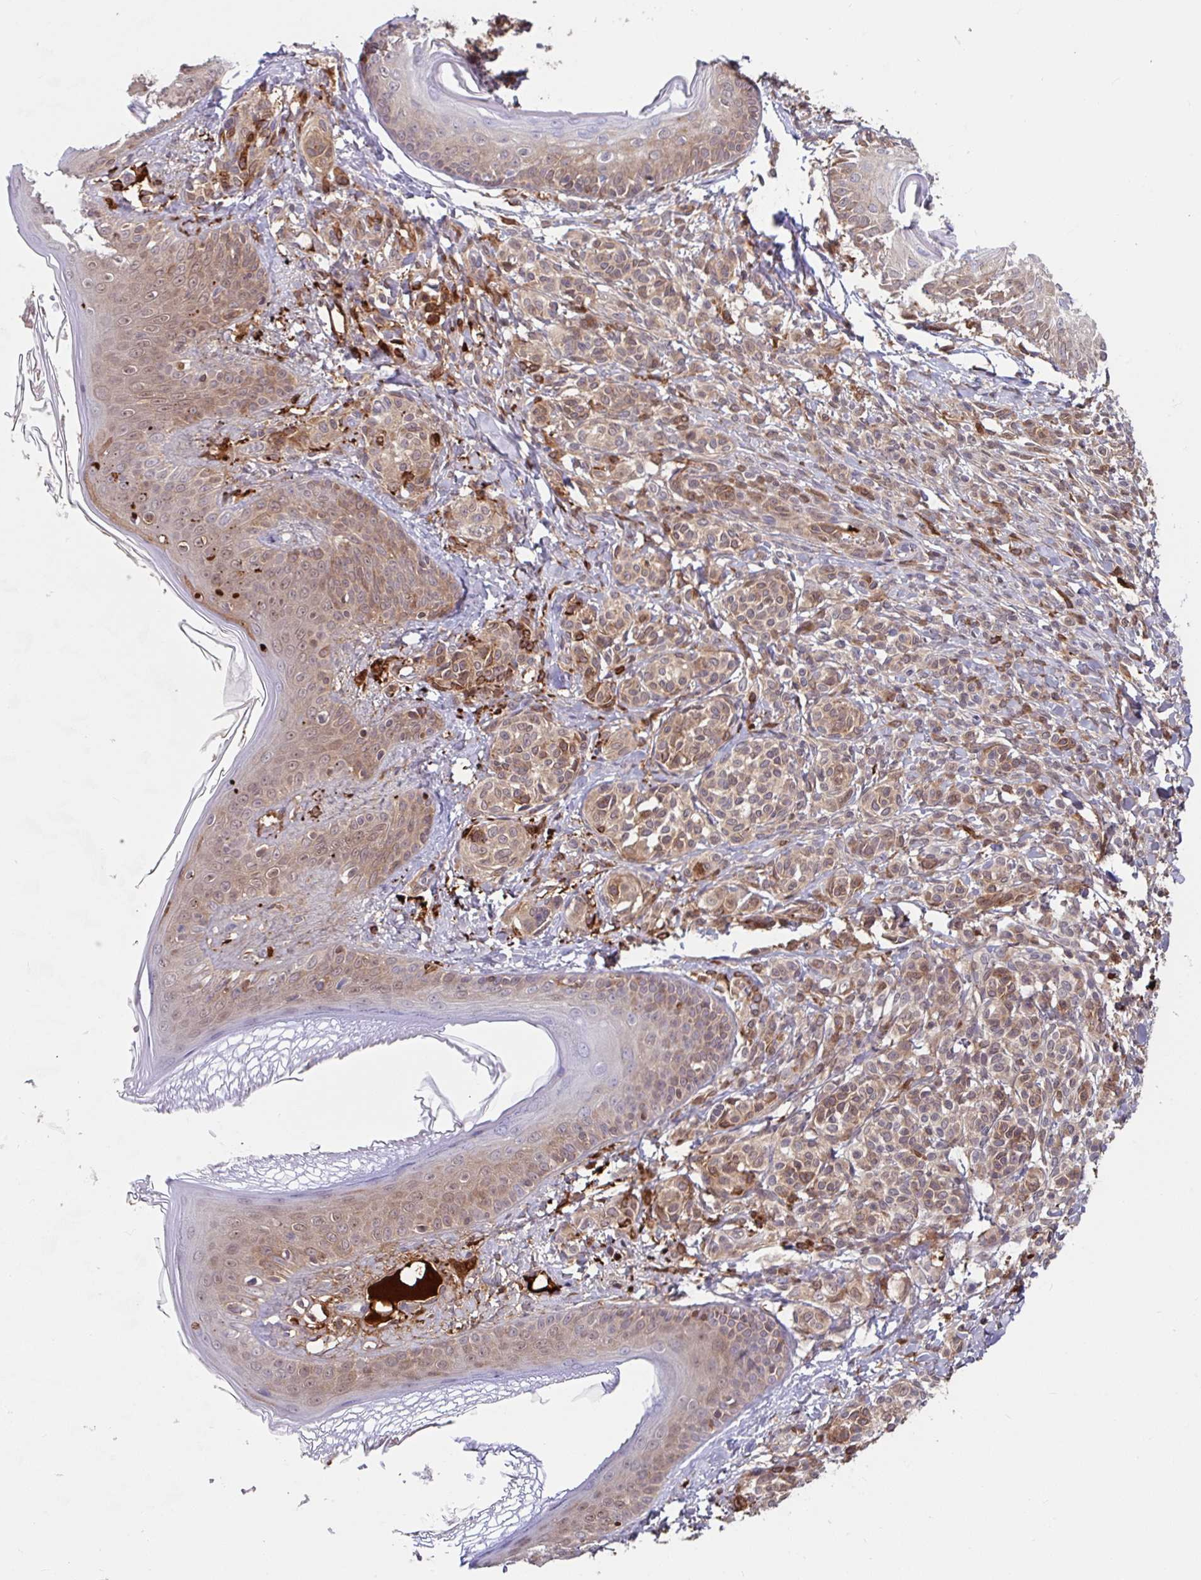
{"staining": {"intensity": "moderate", "quantity": ">75%", "location": "cytoplasmic/membranous,nuclear"}, "tissue": "skin", "cell_type": "Fibroblasts", "image_type": "normal", "snomed": [{"axis": "morphology", "description": "Normal tissue, NOS"}, {"axis": "topography", "description": "Skin"}], "caption": "Immunohistochemistry of unremarkable human skin reveals medium levels of moderate cytoplasmic/membranous,nuclear staining in approximately >75% of fibroblasts. (IHC, brightfield microscopy, high magnification).", "gene": "BLVRA", "patient": {"sex": "male", "age": 16}}